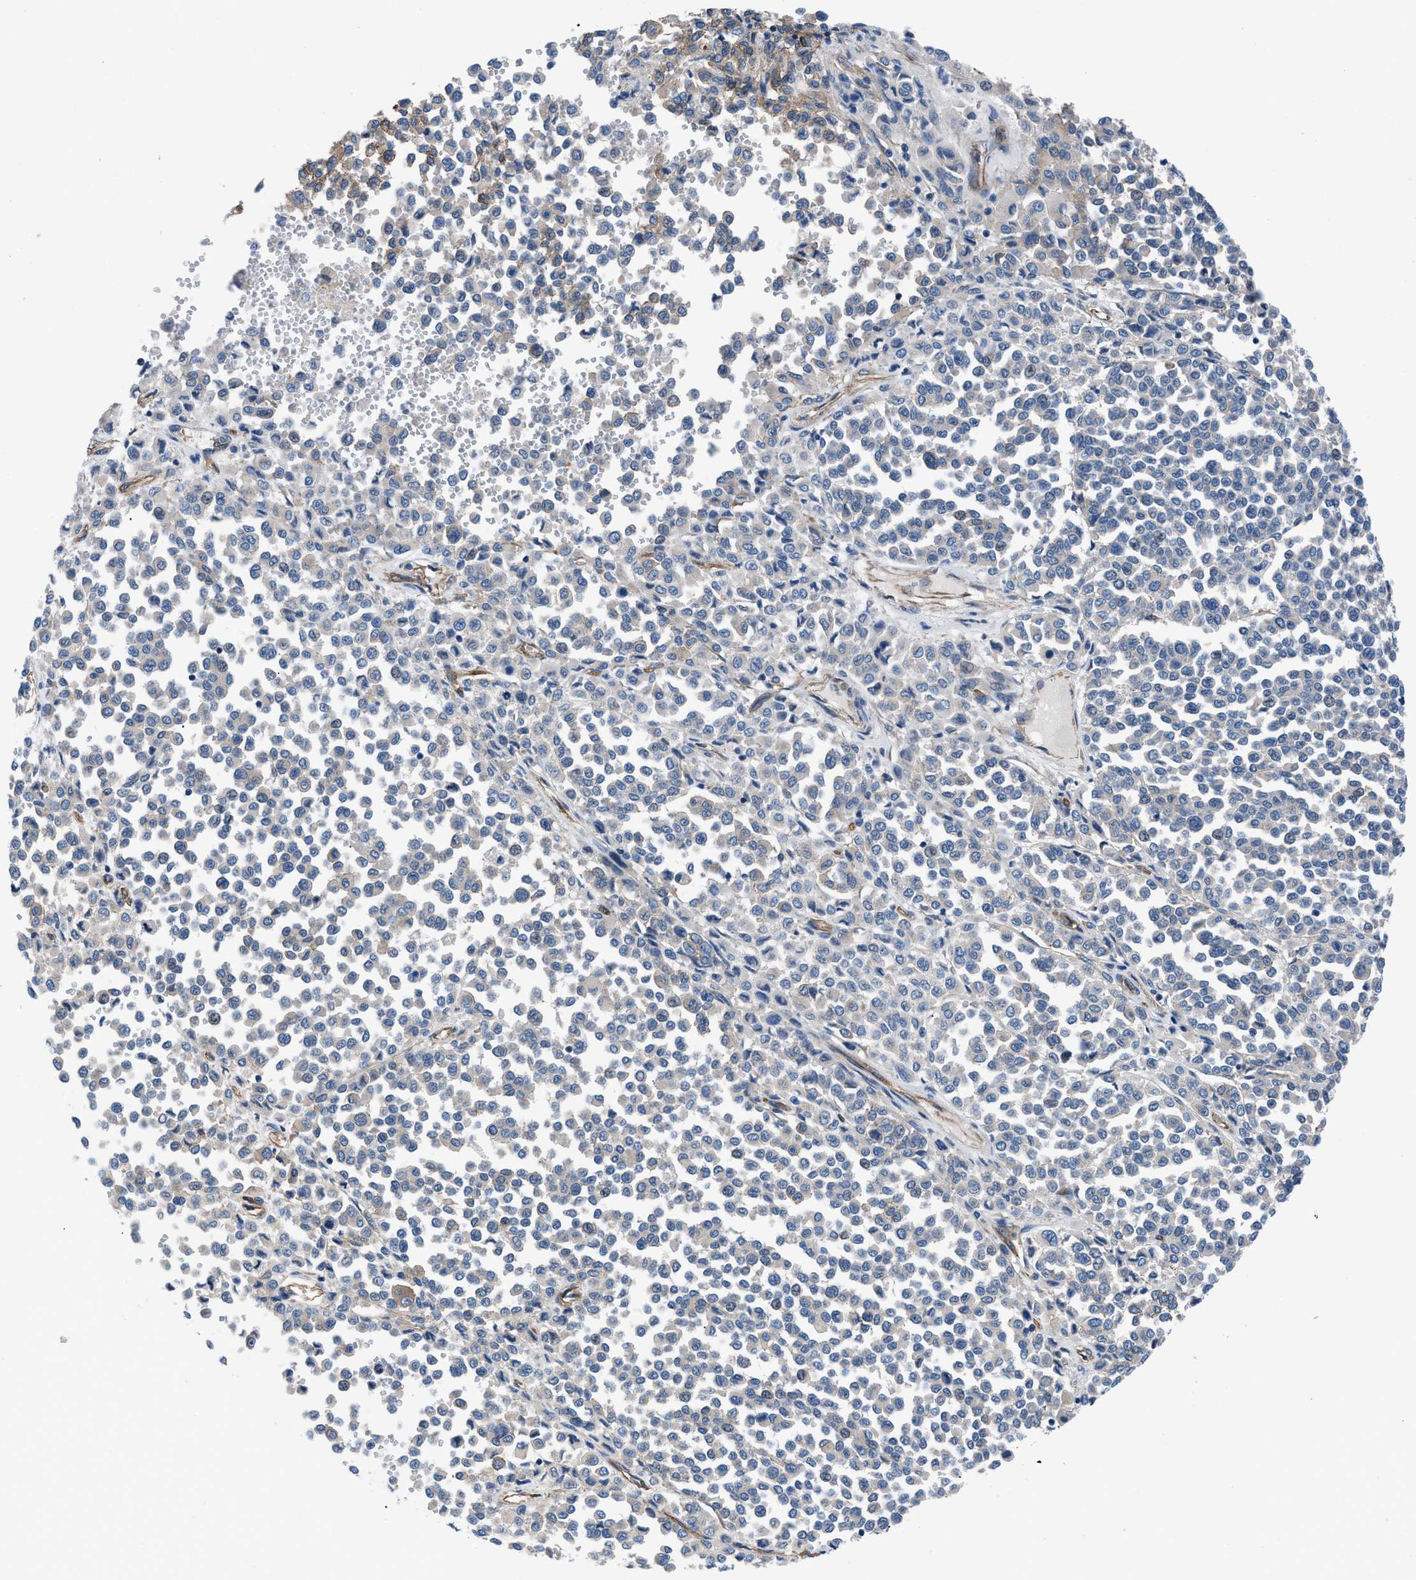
{"staining": {"intensity": "weak", "quantity": "25%-75%", "location": "cytoplasmic/membranous"}, "tissue": "melanoma", "cell_type": "Tumor cells", "image_type": "cancer", "snomed": [{"axis": "morphology", "description": "Malignant melanoma, Metastatic site"}, {"axis": "topography", "description": "Pancreas"}], "caption": "High-magnification brightfield microscopy of melanoma stained with DAB (brown) and counterstained with hematoxylin (blue). tumor cells exhibit weak cytoplasmic/membranous expression is present in approximately25%-75% of cells.", "gene": "TRIP4", "patient": {"sex": "female", "age": 30}}